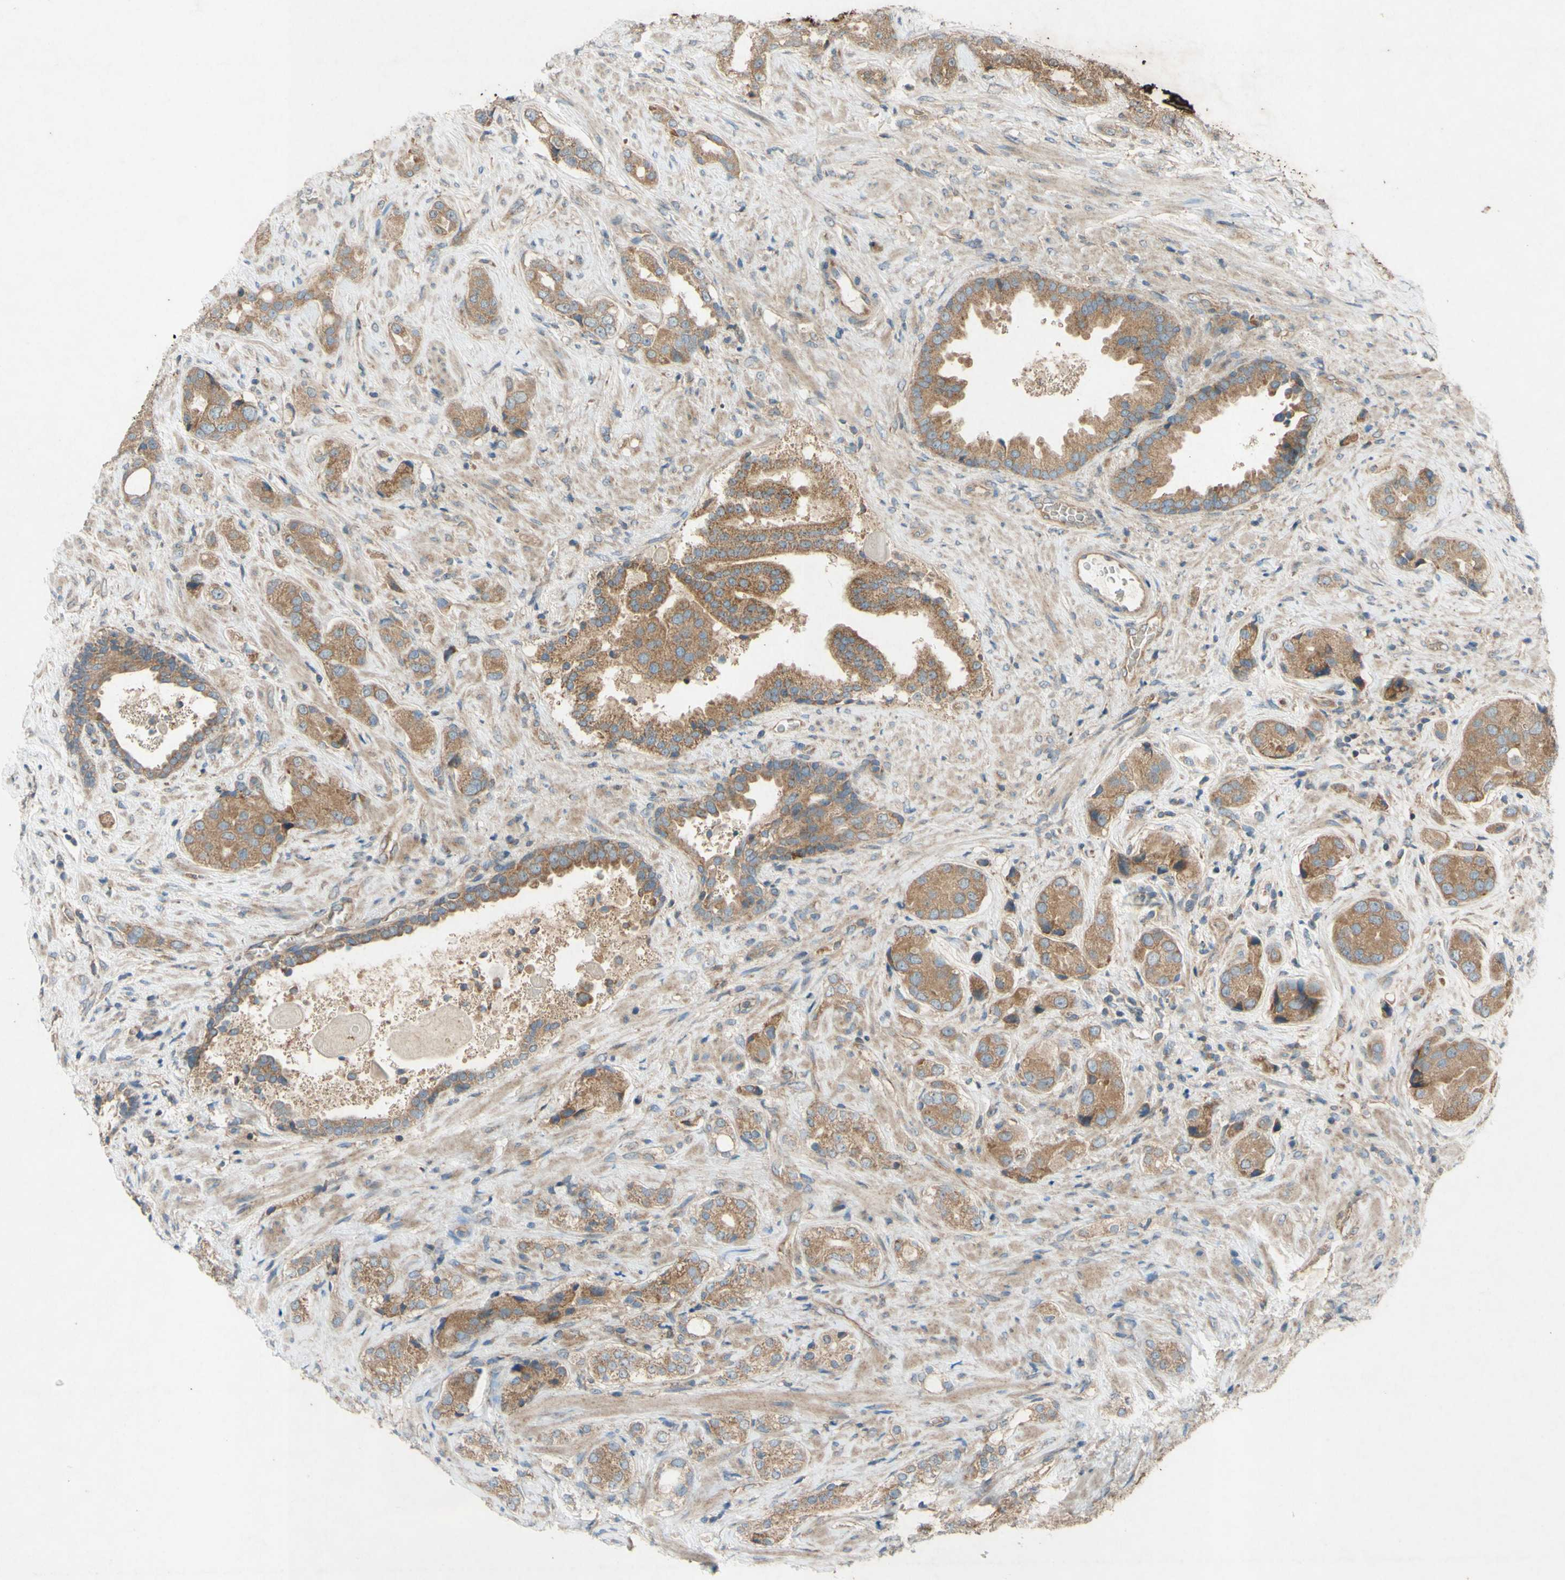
{"staining": {"intensity": "moderate", "quantity": ">75%", "location": "cytoplasmic/membranous"}, "tissue": "prostate cancer", "cell_type": "Tumor cells", "image_type": "cancer", "snomed": [{"axis": "morphology", "description": "Adenocarcinoma, High grade"}, {"axis": "topography", "description": "Prostate"}], "caption": "Prostate cancer stained with a brown dye reveals moderate cytoplasmic/membranous positive positivity in approximately >75% of tumor cells.", "gene": "TST", "patient": {"sex": "male", "age": 71}}